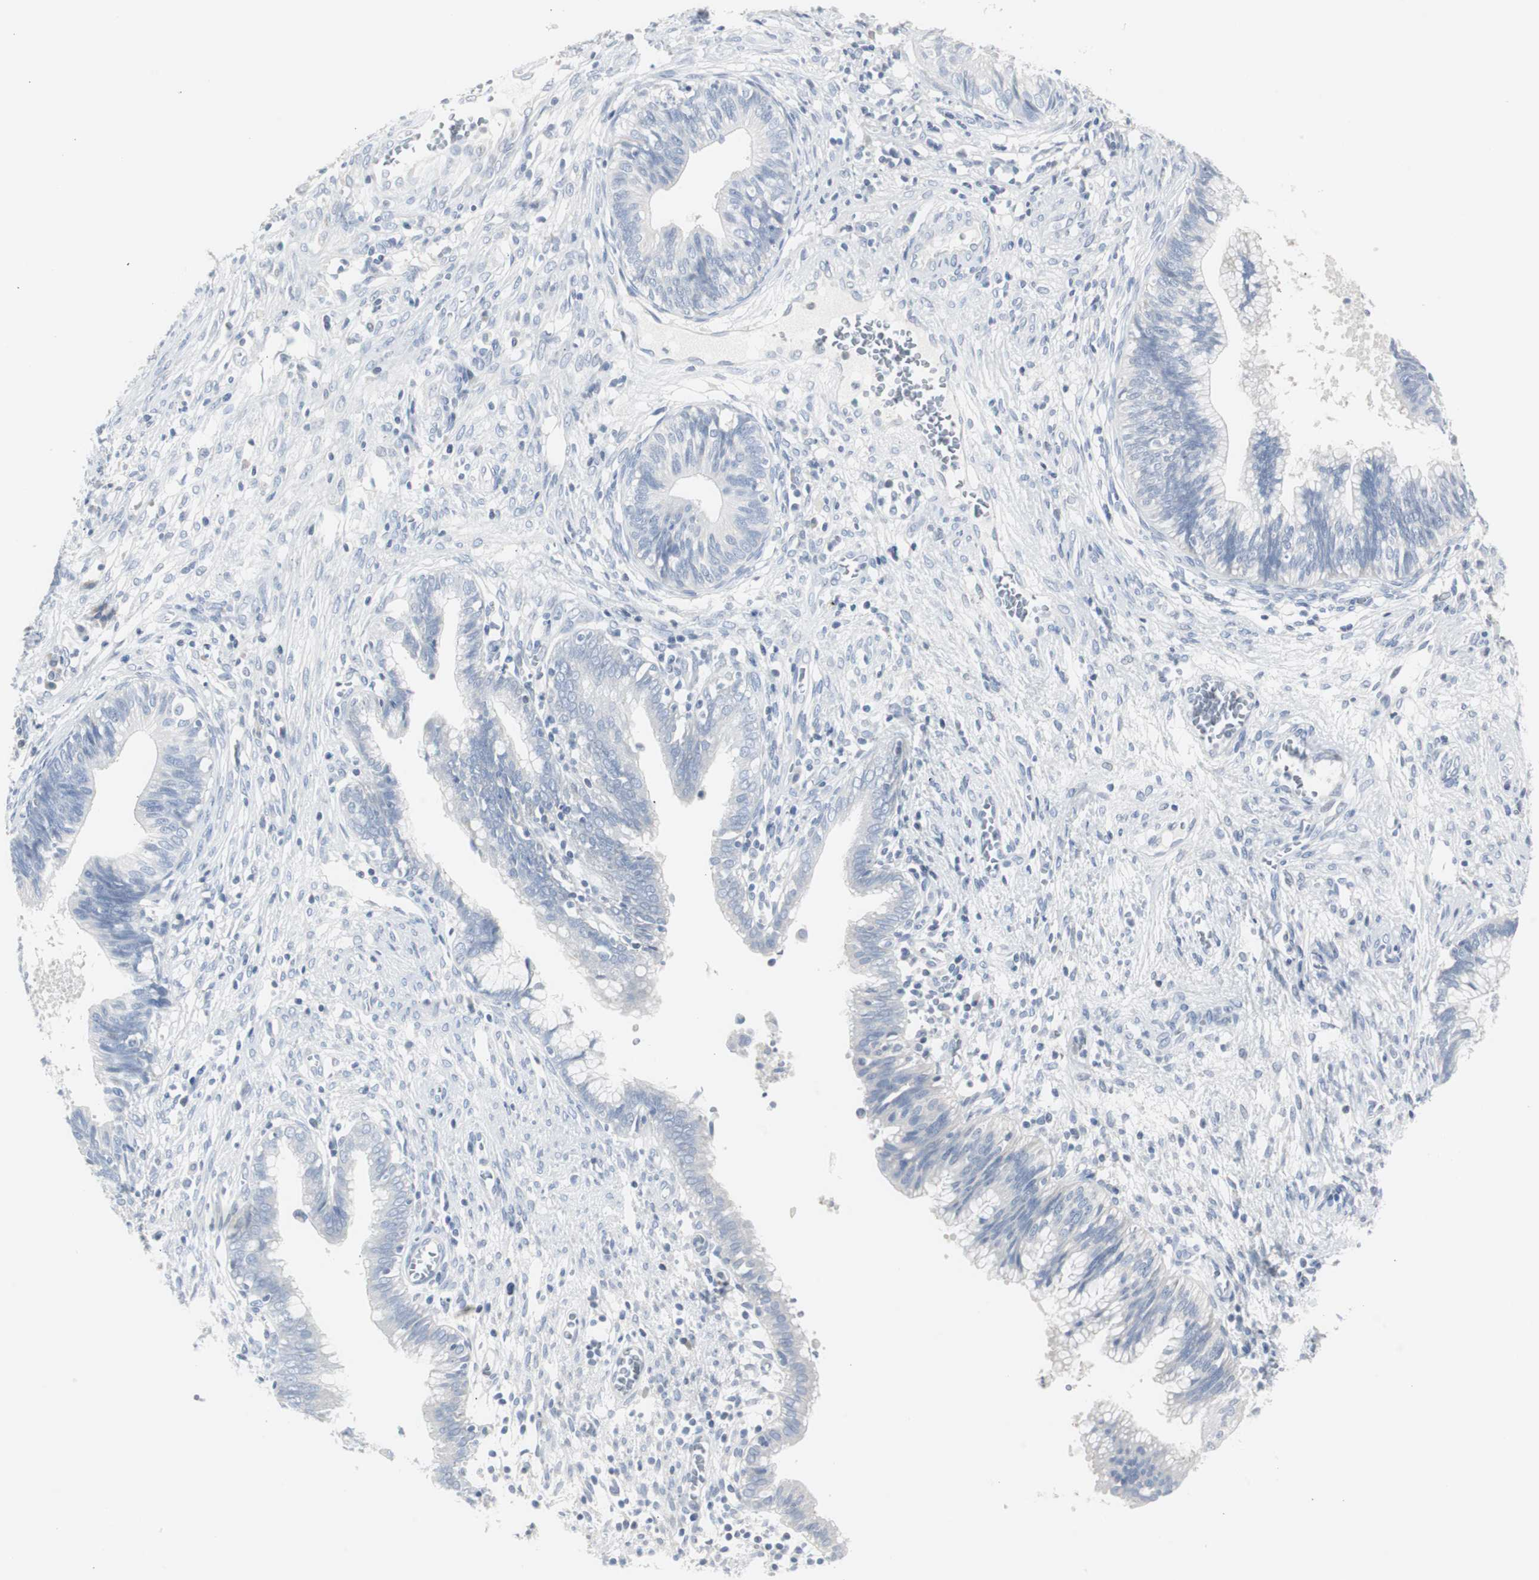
{"staining": {"intensity": "negative", "quantity": "none", "location": "none"}, "tissue": "cervical cancer", "cell_type": "Tumor cells", "image_type": "cancer", "snomed": [{"axis": "morphology", "description": "Adenocarcinoma, NOS"}, {"axis": "topography", "description": "Cervix"}], "caption": "Immunohistochemistry image of human cervical cancer (adenocarcinoma) stained for a protein (brown), which demonstrates no positivity in tumor cells.", "gene": "S100A7", "patient": {"sex": "female", "age": 44}}